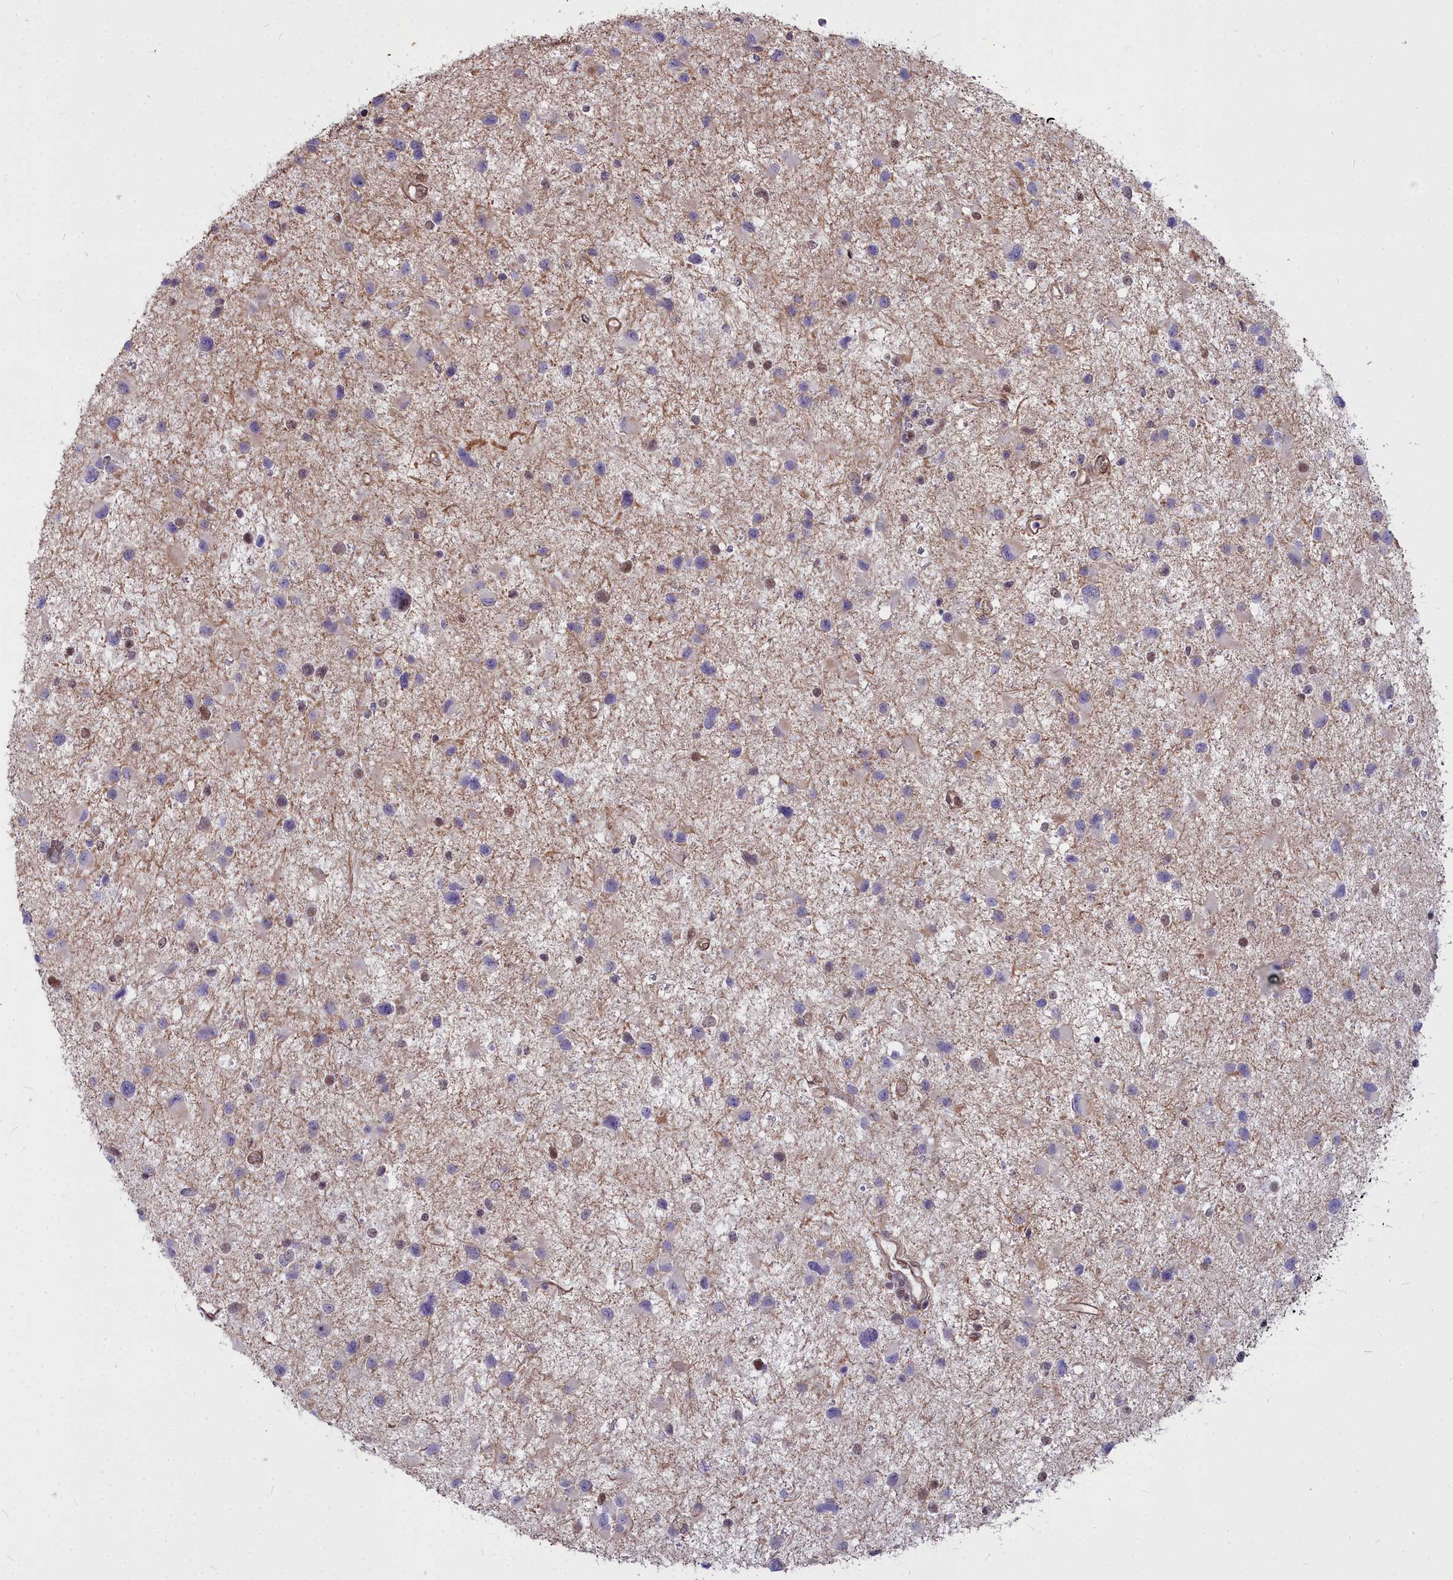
{"staining": {"intensity": "weak", "quantity": "<25%", "location": "nuclear"}, "tissue": "glioma", "cell_type": "Tumor cells", "image_type": "cancer", "snomed": [{"axis": "morphology", "description": "Glioma, malignant, Low grade"}, {"axis": "topography", "description": "Brain"}], "caption": "The photomicrograph exhibits no significant expression in tumor cells of glioma. (DAB (3,3'-diaminobenzidine) IHC with hematoxylin counter stain).", "gene": "YJU2", "patient": {"sex": "female", "age": 32}}